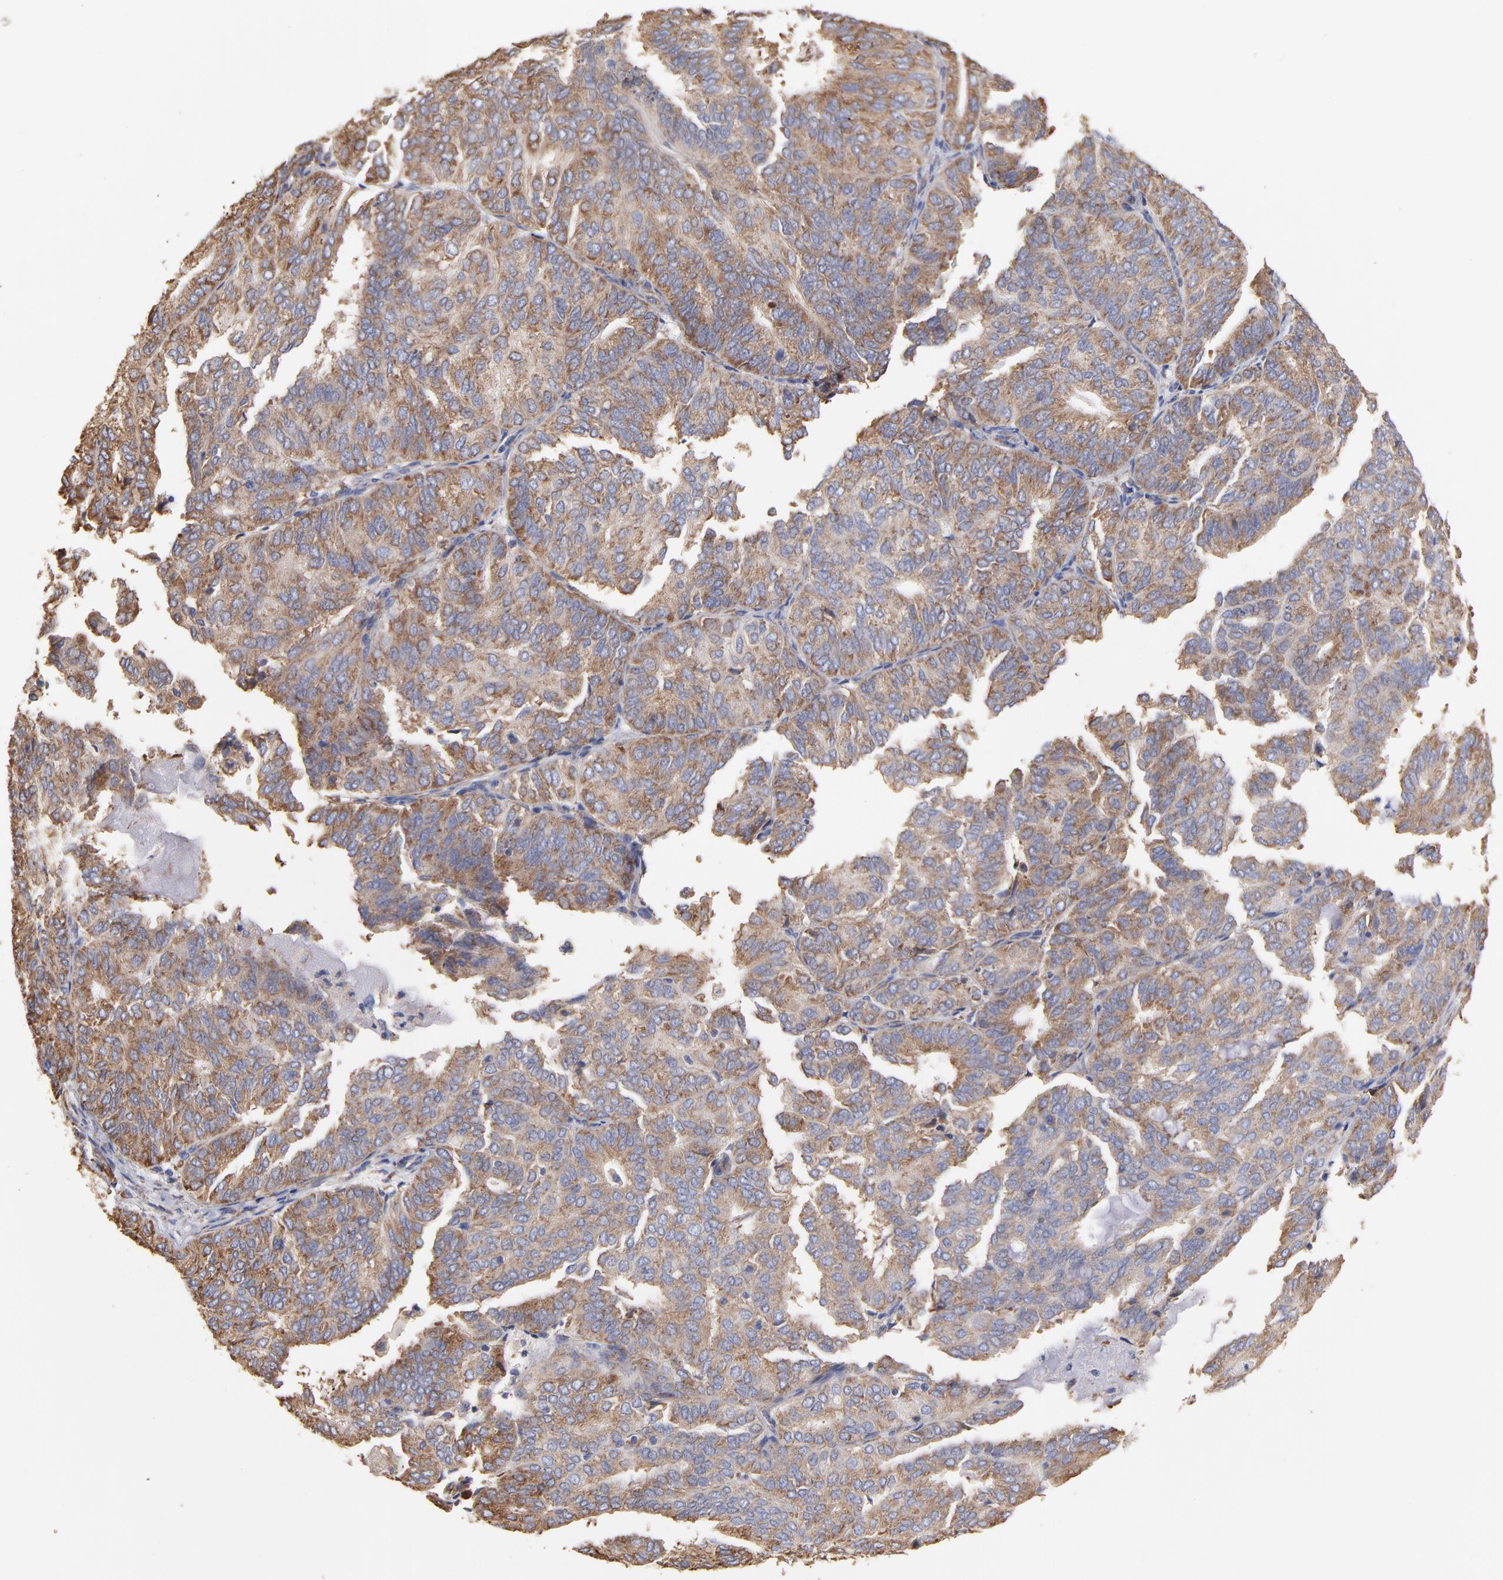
{"staining": {"intensity": "moderate", "quantity": ">75%", "location": "cytoplasmic/membranous"}, "tissue": "endometrial cancer", "cell_type": "Tumor cells", "image_type": "cancer", "snomed": [{"axis": "morphology", "description": "Adenocarcinoma, NOS"}, {"axis": "topography", "description": "Endometrium"}], "caption": "Immunohistochemical staining of adenocarcinoma (endometrial) displays medium levels of moderate cytoplasmic/membranous protein staining in approximately >75% of tumor cells. Using DAB (brown) and hematoxylin (blue) stains, captured at high magnification using brightfield microscopy.", "gene": "RPL9", "patient": {"sex": "female", "age": 59}}